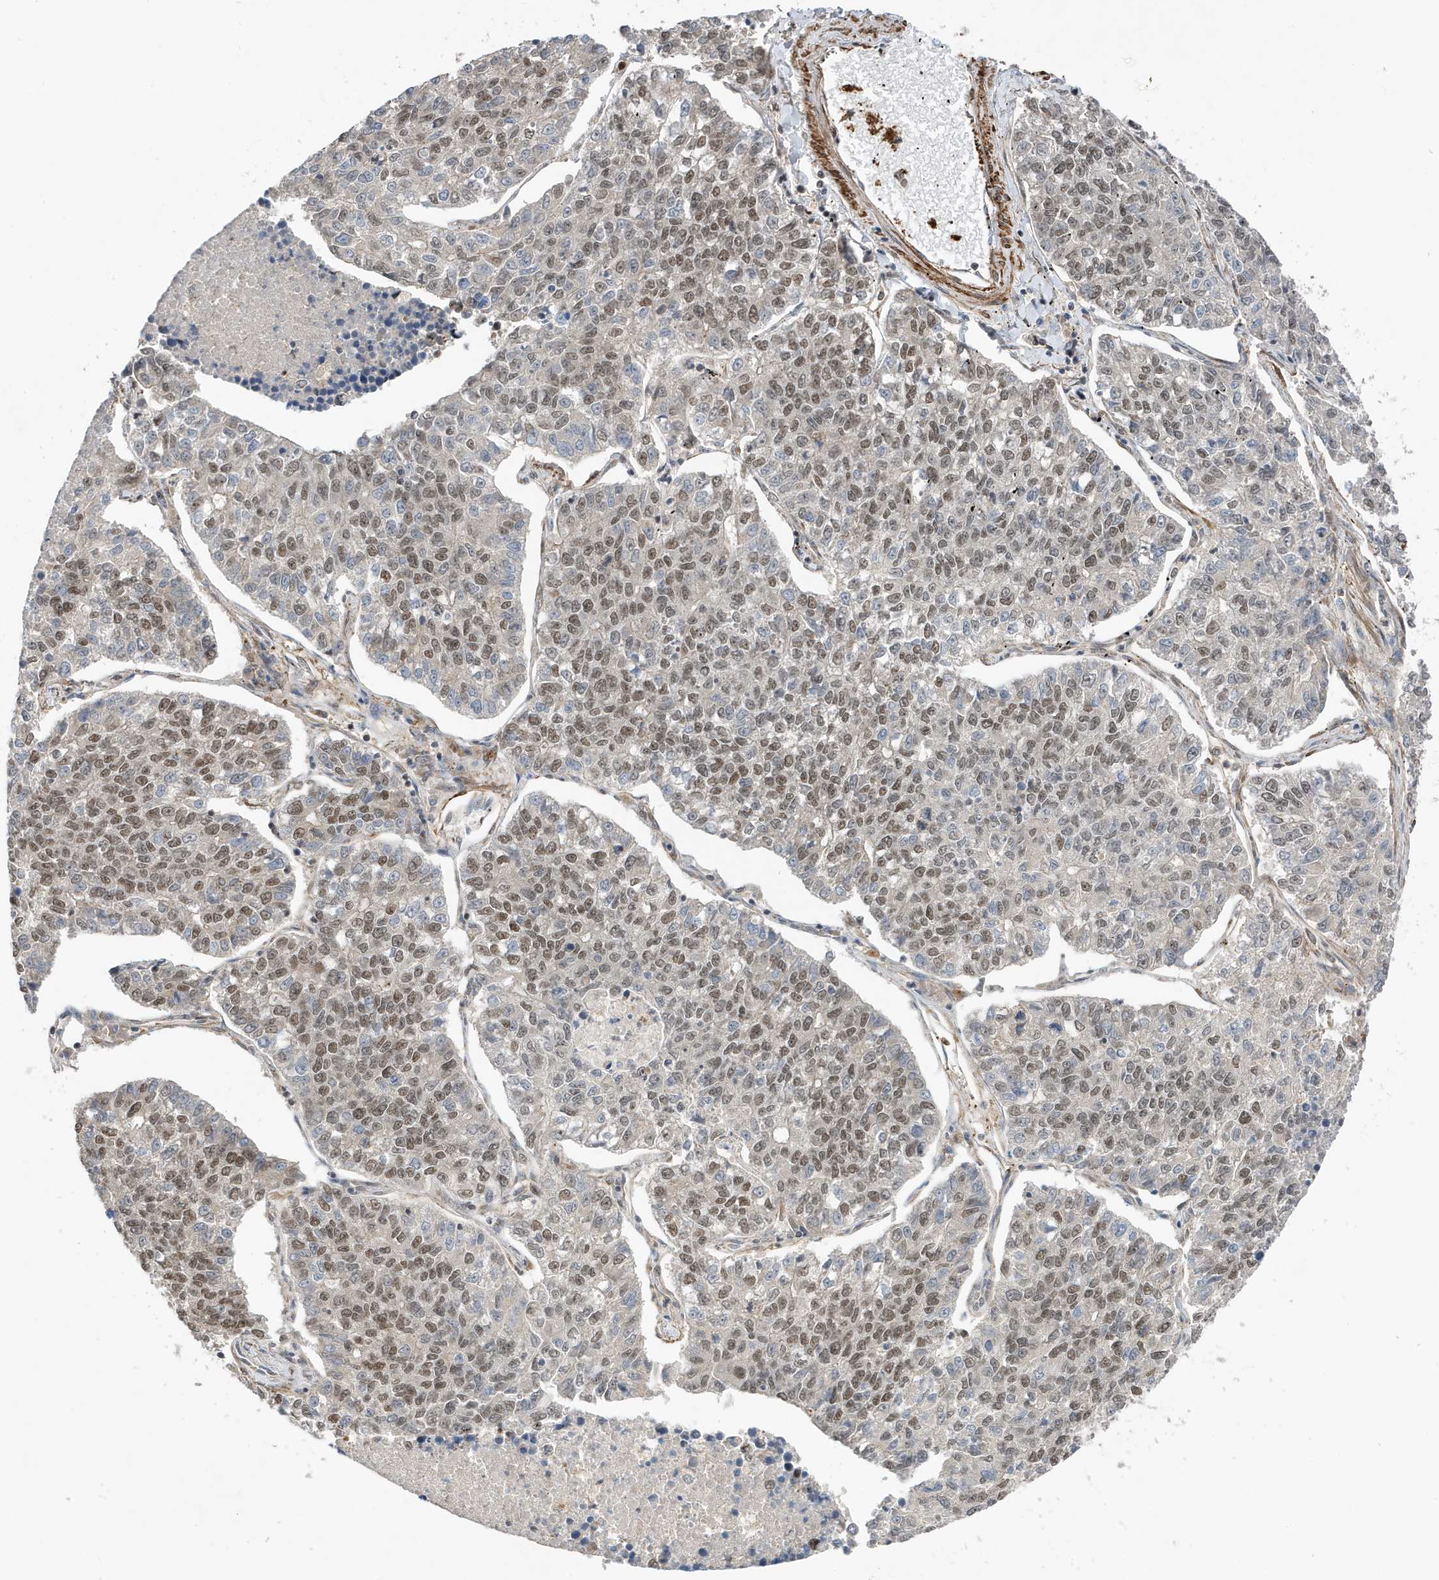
{"staining": {"intensity": "weak", "quantity": "25%-75%", "location": "nuclear"}, "tissue": "lung cancer", "cell_type": "Tumor cells", "image_type": "cancer", "snomed": [{"axis": "morphology", "description": "Adenocarcinoma, NOS"}, {"axis": "topography", "description": "Lung"}], "caption": "DAB (3,3'-diaminobenzidine) immunohistochemical staining of human lung cancer reveals weak nuclear protein staining in about 25%-75% of tumor cells.", "gene": "MAST3", "patient": {"sex": "male", "age": 49}}